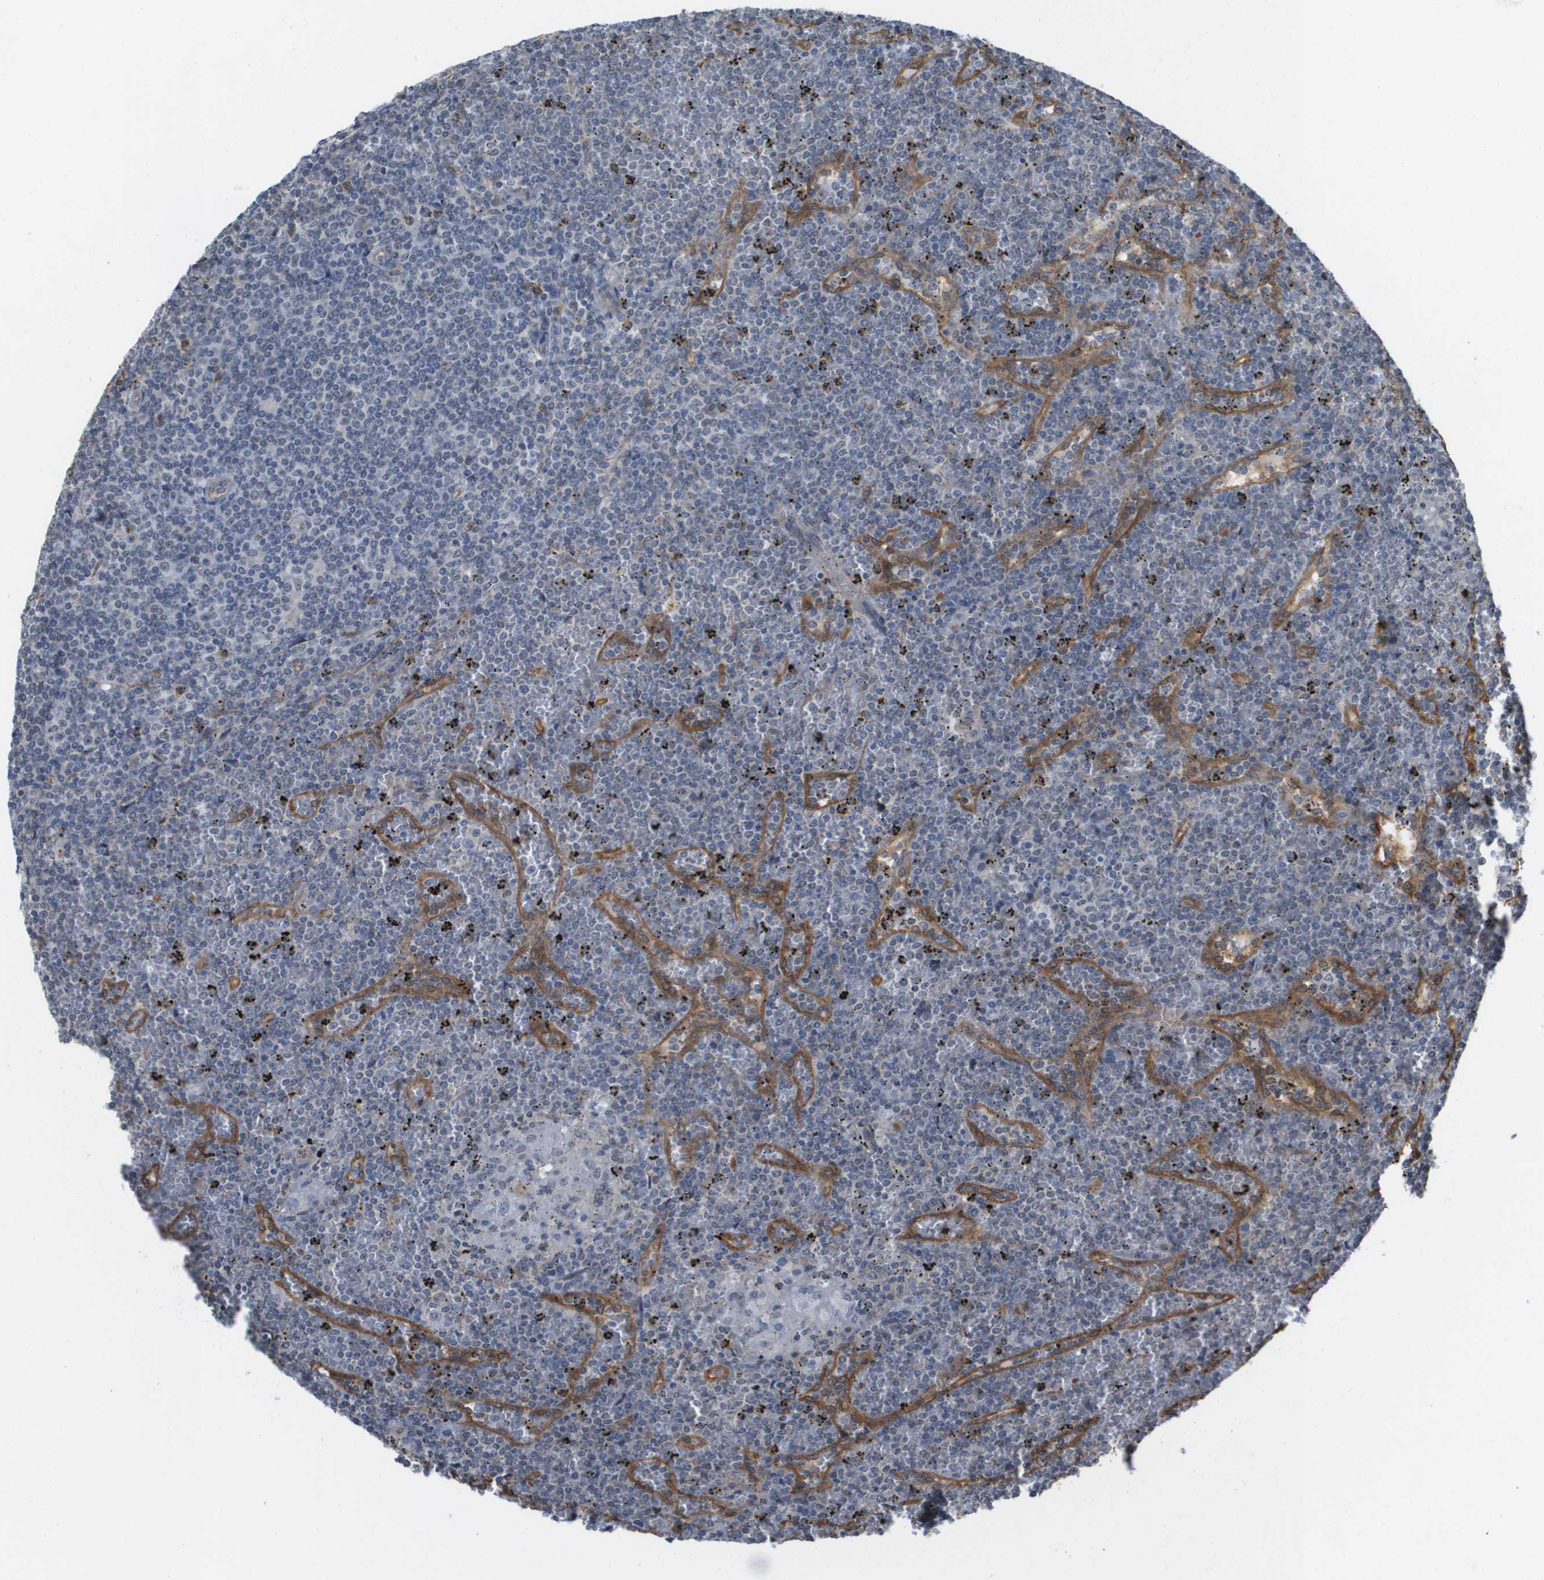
{"staining": {"intensity": "negative", "quantity": "none", "location": "none"}, "tissue": "lymphoma", "cell_type": "Tumor cells", "image_type": "cancer", "snomed": [{"axis": "morphology", "description": "Malignant lymphoma, non-Hodgkin's type, Low grade"}, {"axis": "topography", "description": "Spleen"}], "caption": "This is an IHC photomicrograph of human lymphoma. There is no expression in tumor cells.", "gene": "RNF112", "patient": {"sex": "female", "age": 19}}